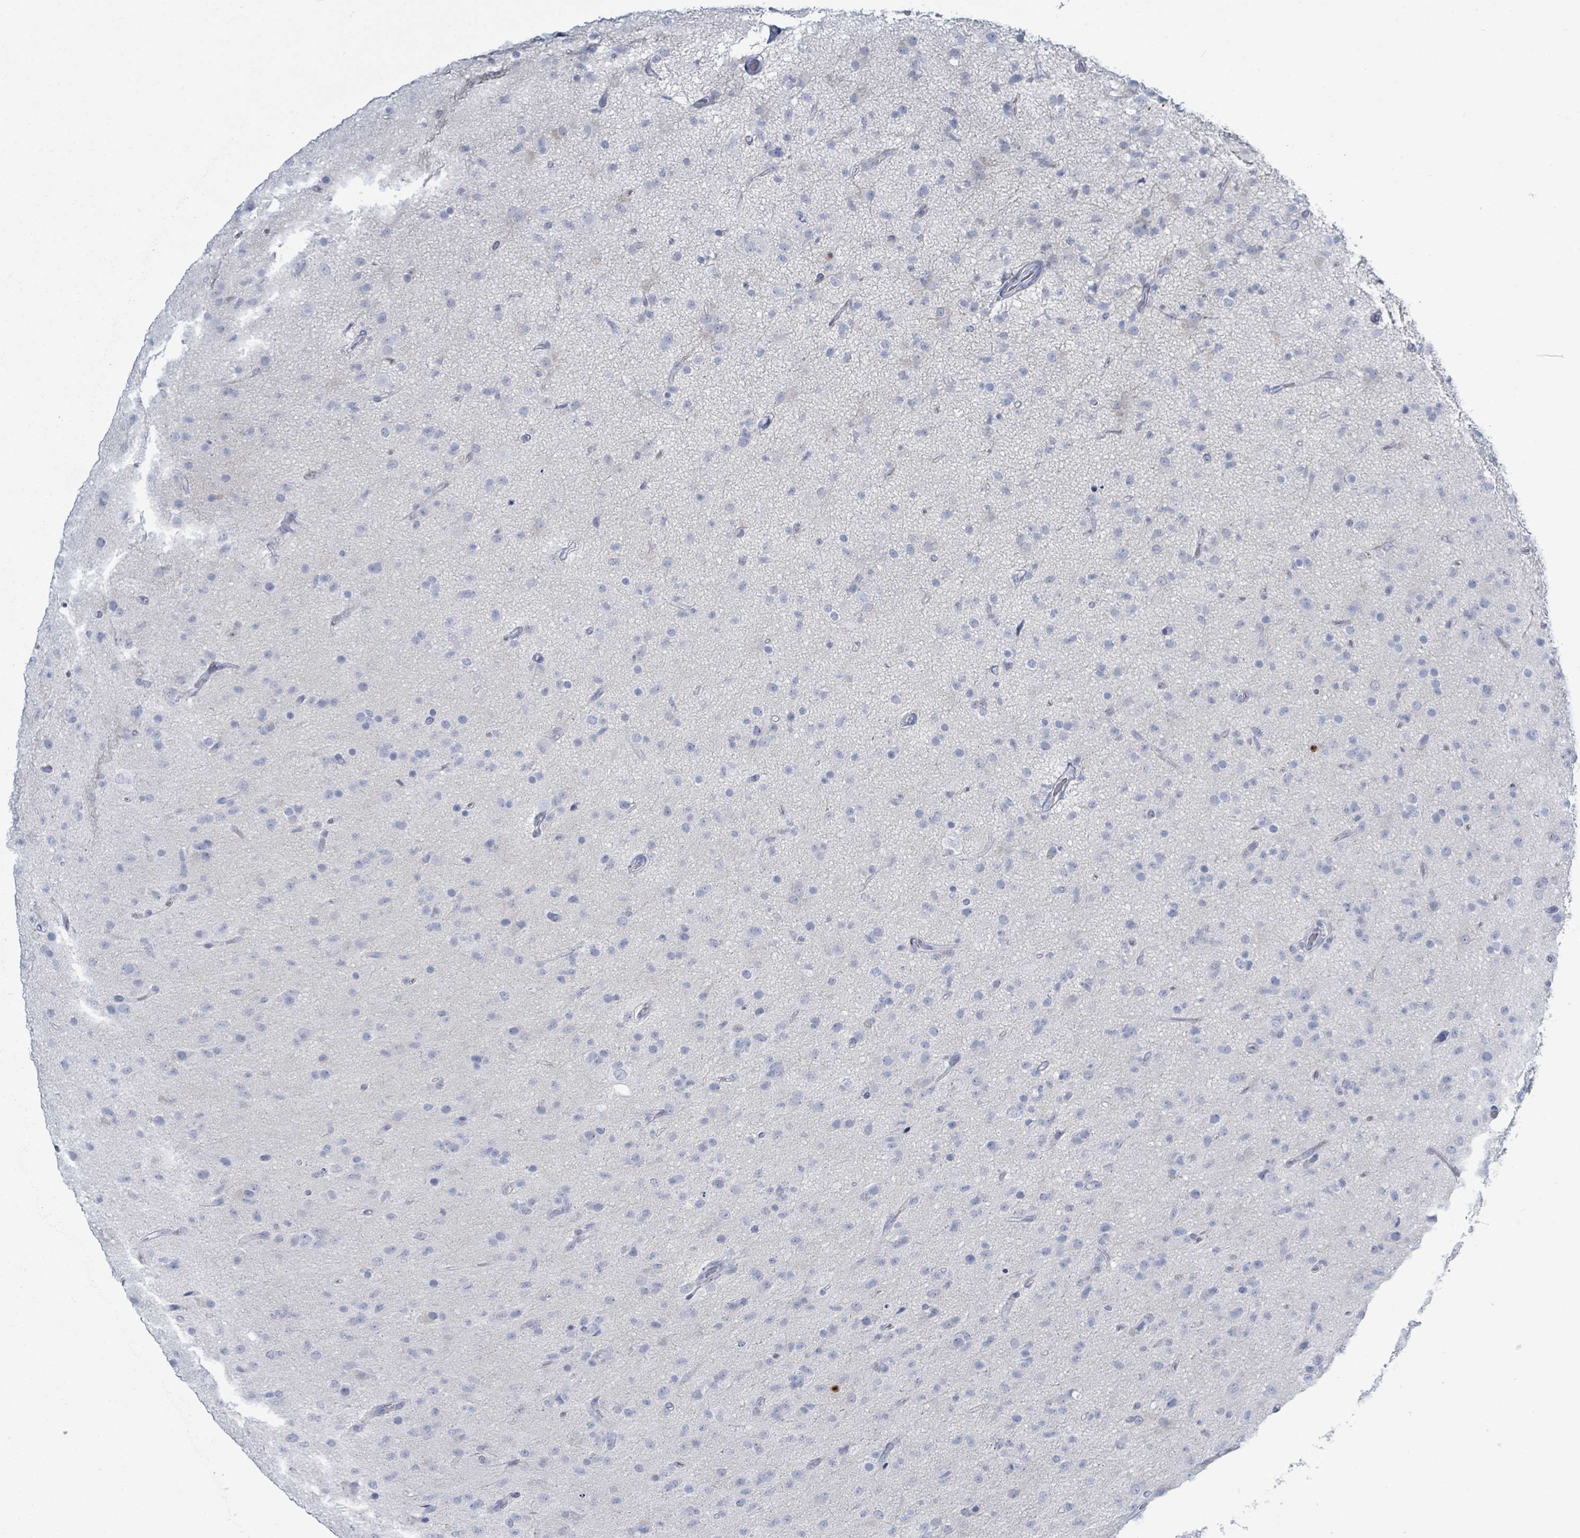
{"staining": {"intensity": "negative", "quantity": "none", "location": "none"}, "tissue": "glioma", "cell_type": "Tumor cells", "image_type": "cancer", "snomed": [{"axis": "morphology", "description": "Glioma, malignant, Low grade"}, {"axis": "topography", "description": "Brain"}], "caption": "Glioma stained for a protein using immunohistochemistry exhibits no positivity tumor cells.", "gene": "DEFA4", "patient": {"sex": "male", "age": 65}}